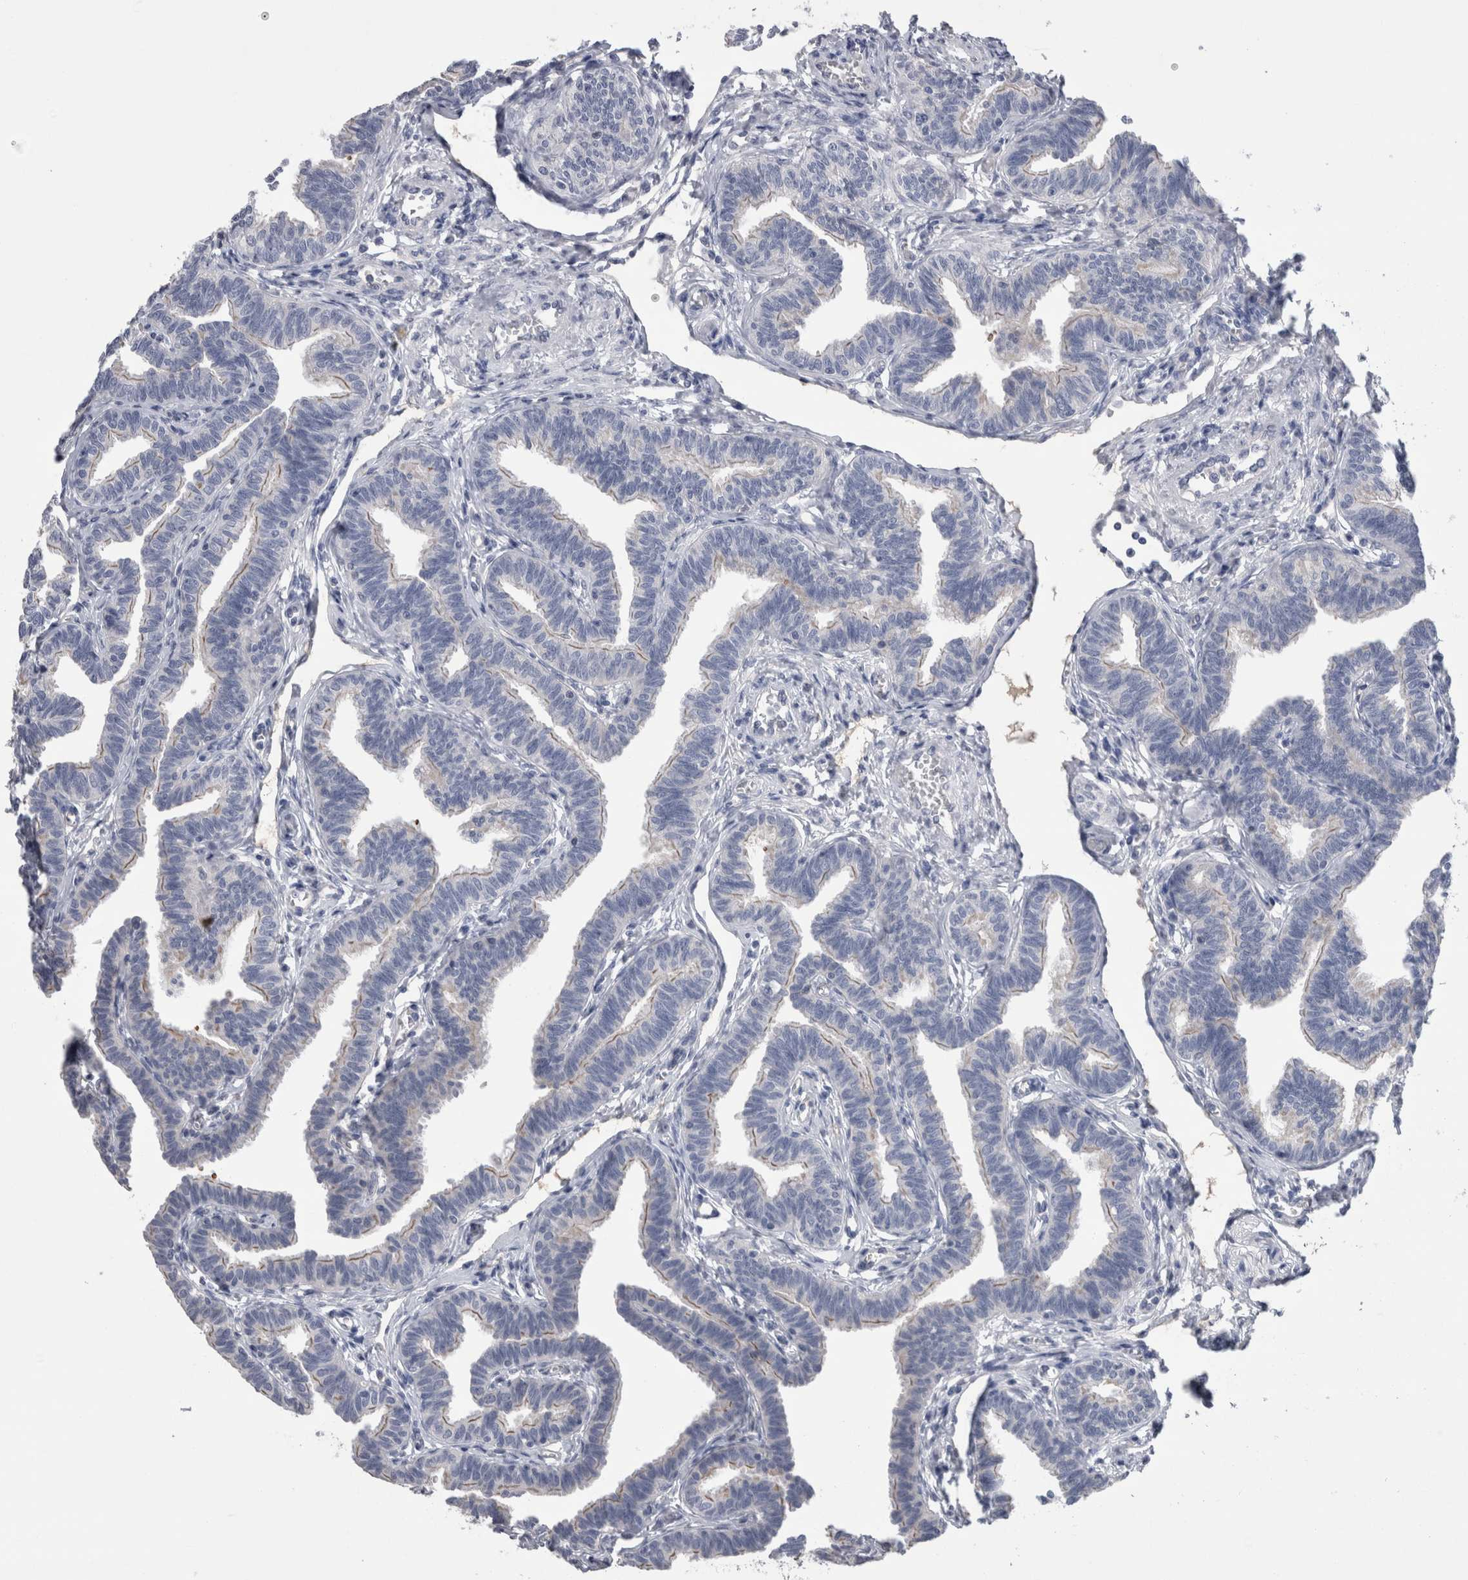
{"staining": {"intensity": "negative", "quantity": "none", "location": "none"}, "tissue": "fallopian tube", "cell_type": "Glandular cells", "image_type": "normal", "snomed": [{"axis": "morphology", "description": "Normal tissue, NOS"}, {"axis": "topography", "description": "Fallopian tube"}, {"axis": "topography", "description": "Ovary"}], "caption": "DAB immunohistochemical staining of benign human fallopian tube shows no significant expression in glandular cells.", "gene": "REG1A", "patient": {"sex": "female", "age": 23}}